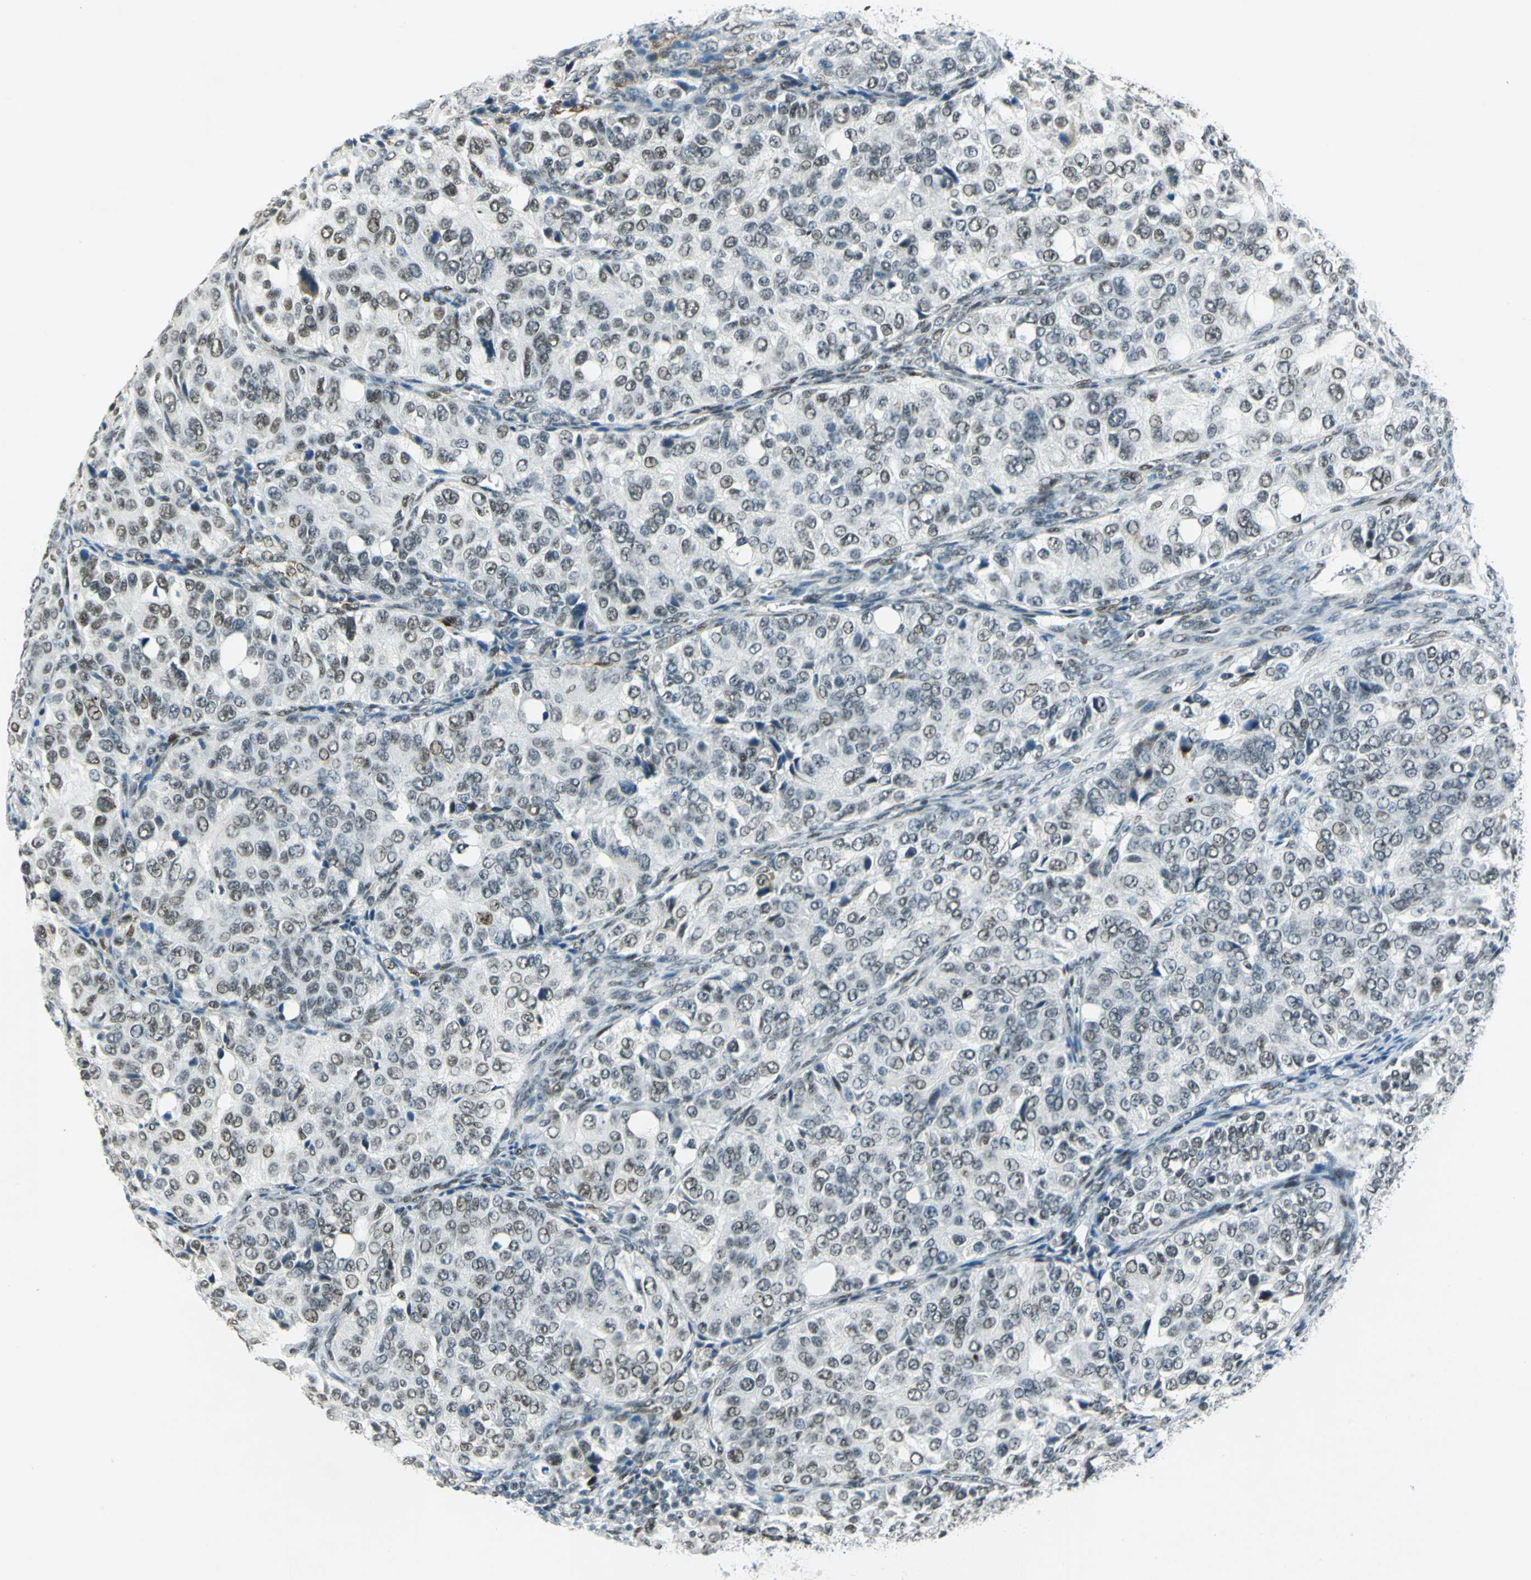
{"staining": {"intensity": "strong", "quantity": "25%-75%", "location": "nuclear"}, "tissue": "ovarian cancer", "cell_type": "Tumor cells", "image_type": "cancer", "snomed": [{"axis": "morphology", "description": "Carcinoma, endometroid"}, {"axis": "topography", "description": "Ovary"}], "caption": "Protein staining by IHC reveals strong nuclear staining in approximately 25%-75% of tumor cells in endometroid carcinoma (ovarian).", "gene": "MTMR10", "patient": {"sex": "female", "age": 51}}